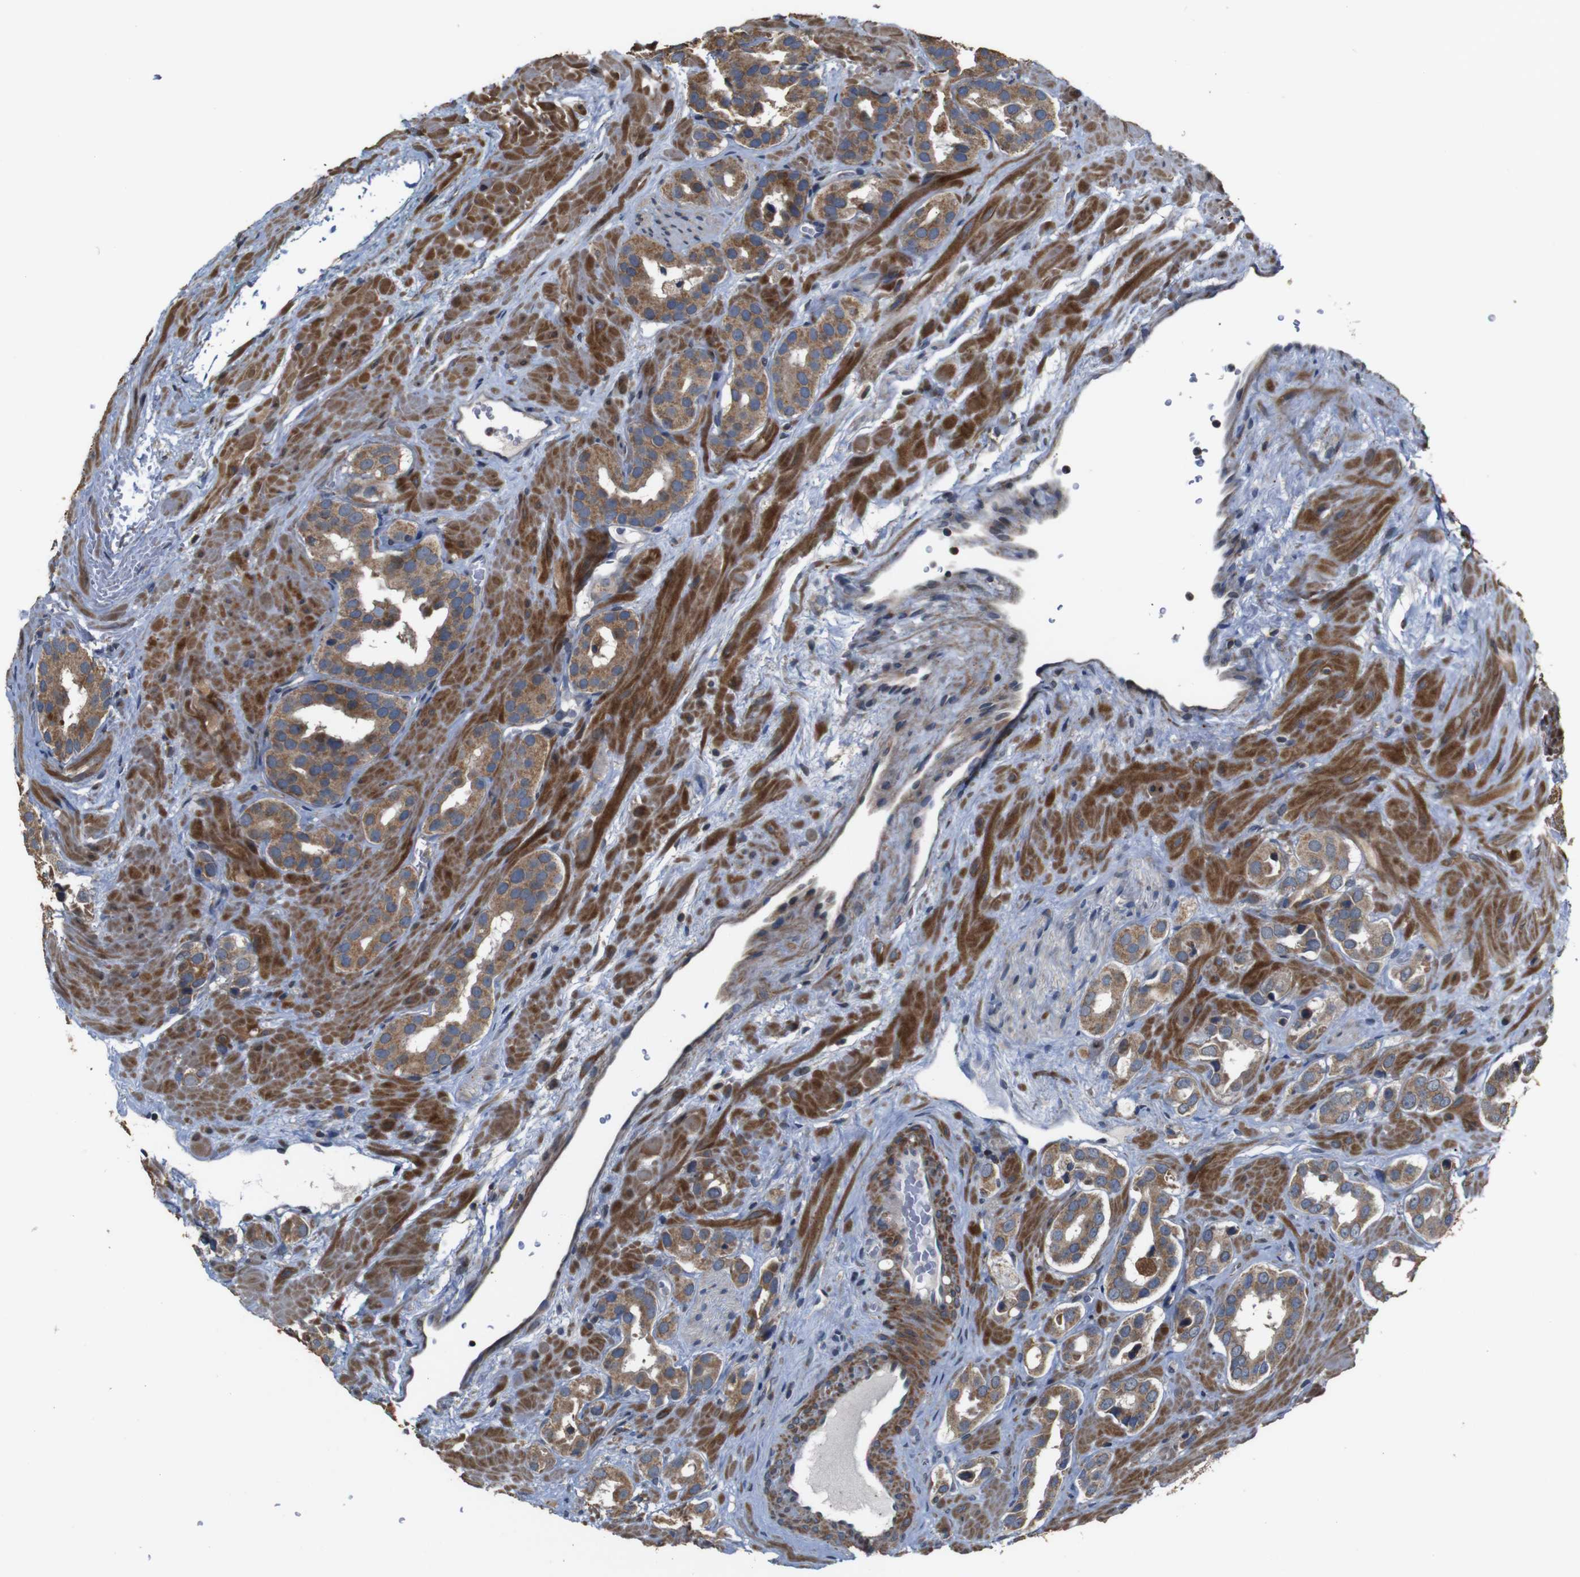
{"staining": {"intensity": "moderate", "quantity": ">75%", "location": "cytoplasmic/membranous"}, "tissue": "prostate cancer", "cell_type": "Tumor cells", "image_type": "cancer", "snomed": [{"axis": "morphology", "description": "Adenocarcinoma, High grade"}, {"axis": "topography", "description": "Prostate"}], "caption": "Prostate cancer stained for a protein displays moderate cytoplasmic/membranous positivity in tumor cells.", "gene": "SNN", "patient": {"sex": "male", "age": 64}}